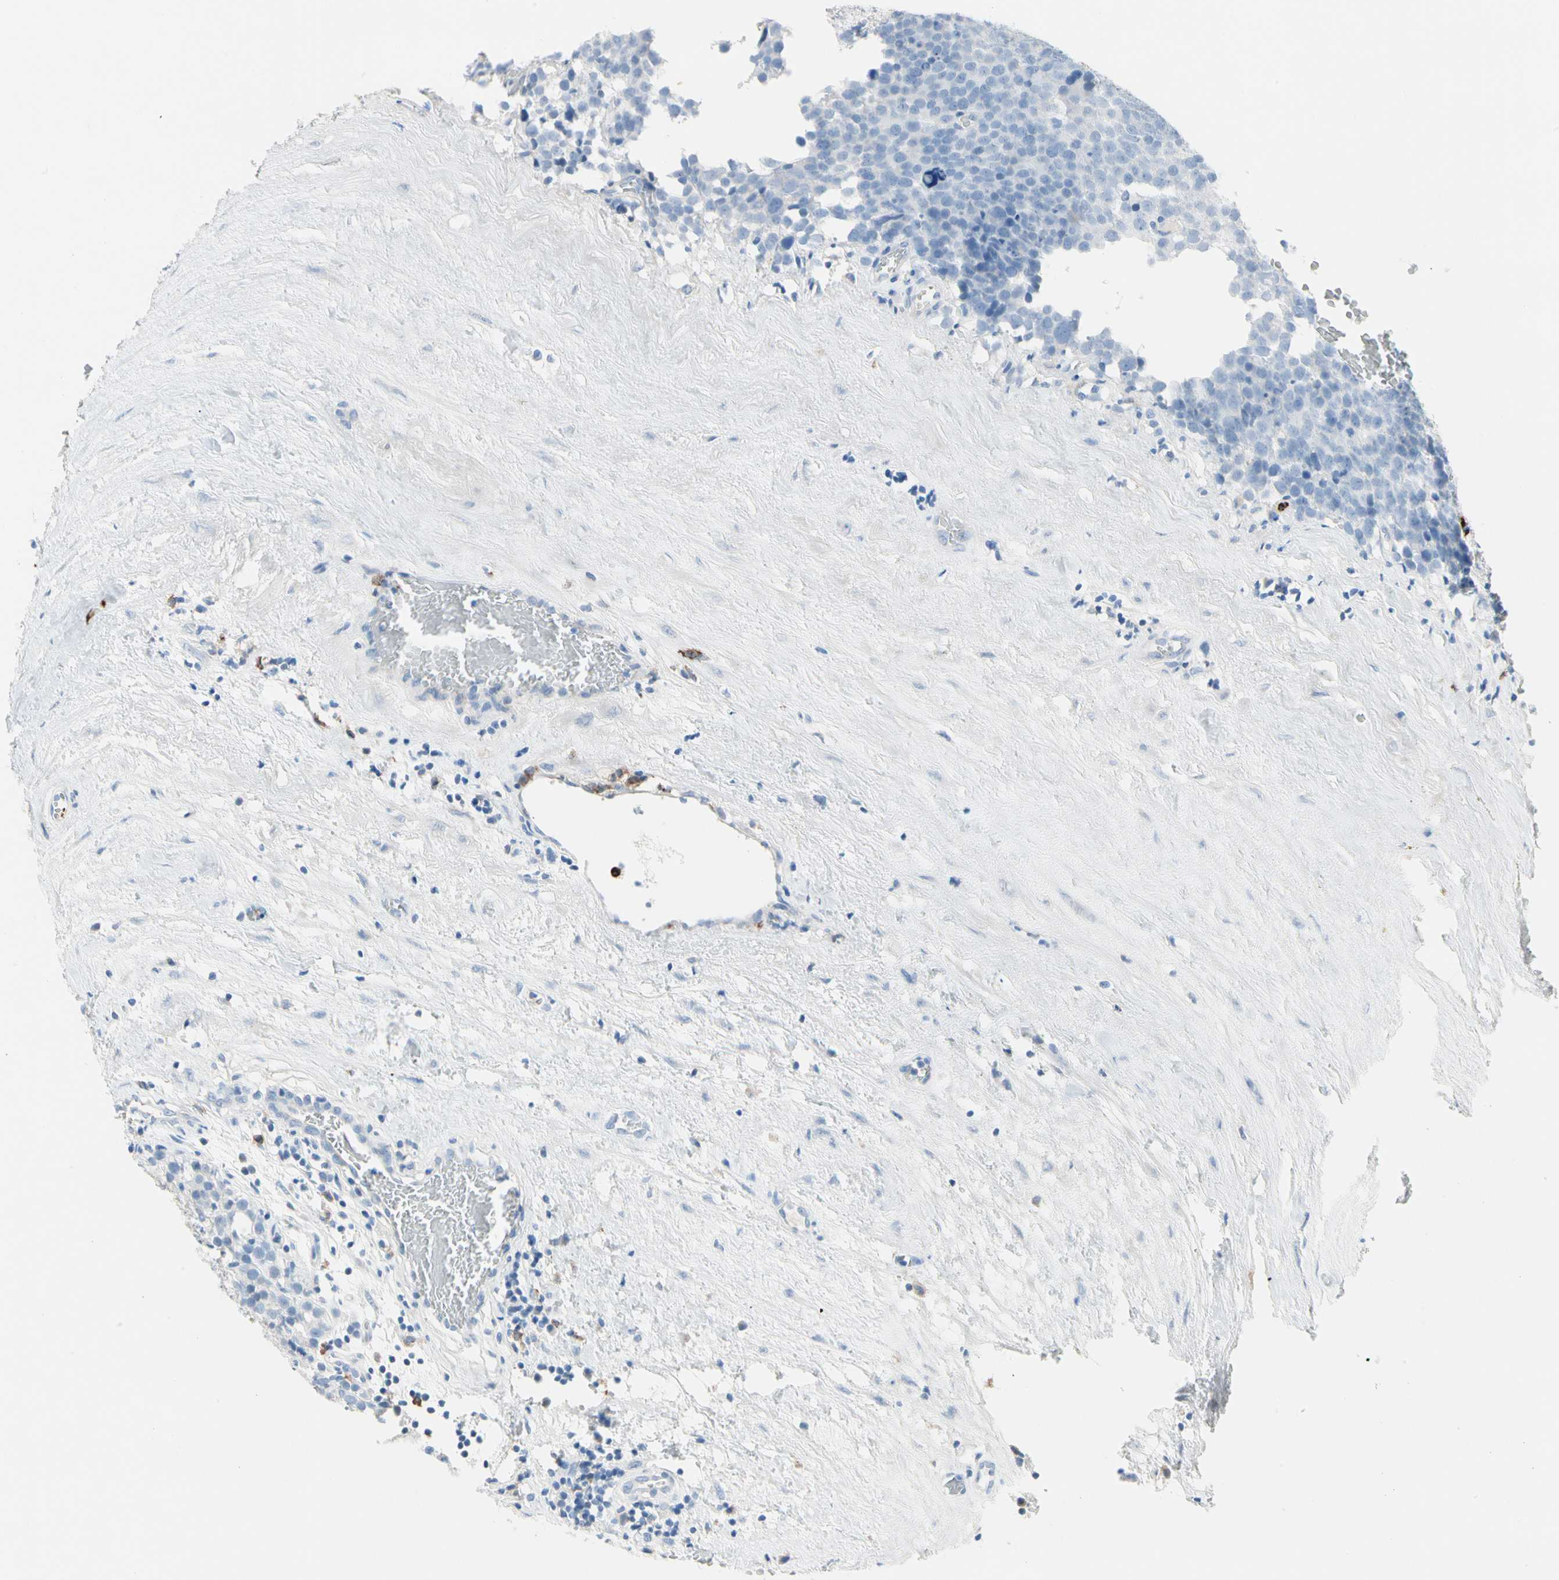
{"staining": {"intensity": "negative", "quantity": "none", "location": "none"}, "tissue": "testis cancer", "cell_type": "Tumor cells", "image_type": "cancer", "snomed": [{"axis": "morphology", "description": "Seminoma, NOS"}, {"axis": "topography", "description": "Testis"}], "caption": "High magnification brightfield microscopy of testis cancer (seminoma) stained with DAB (3,3'-diaminobenzidine) (brown) and counterstained with hematoxylin (blue): tumor cells show no significant expression.", "gene": "CLEC4A", "patient": {"sex": "male", "age": 71}}